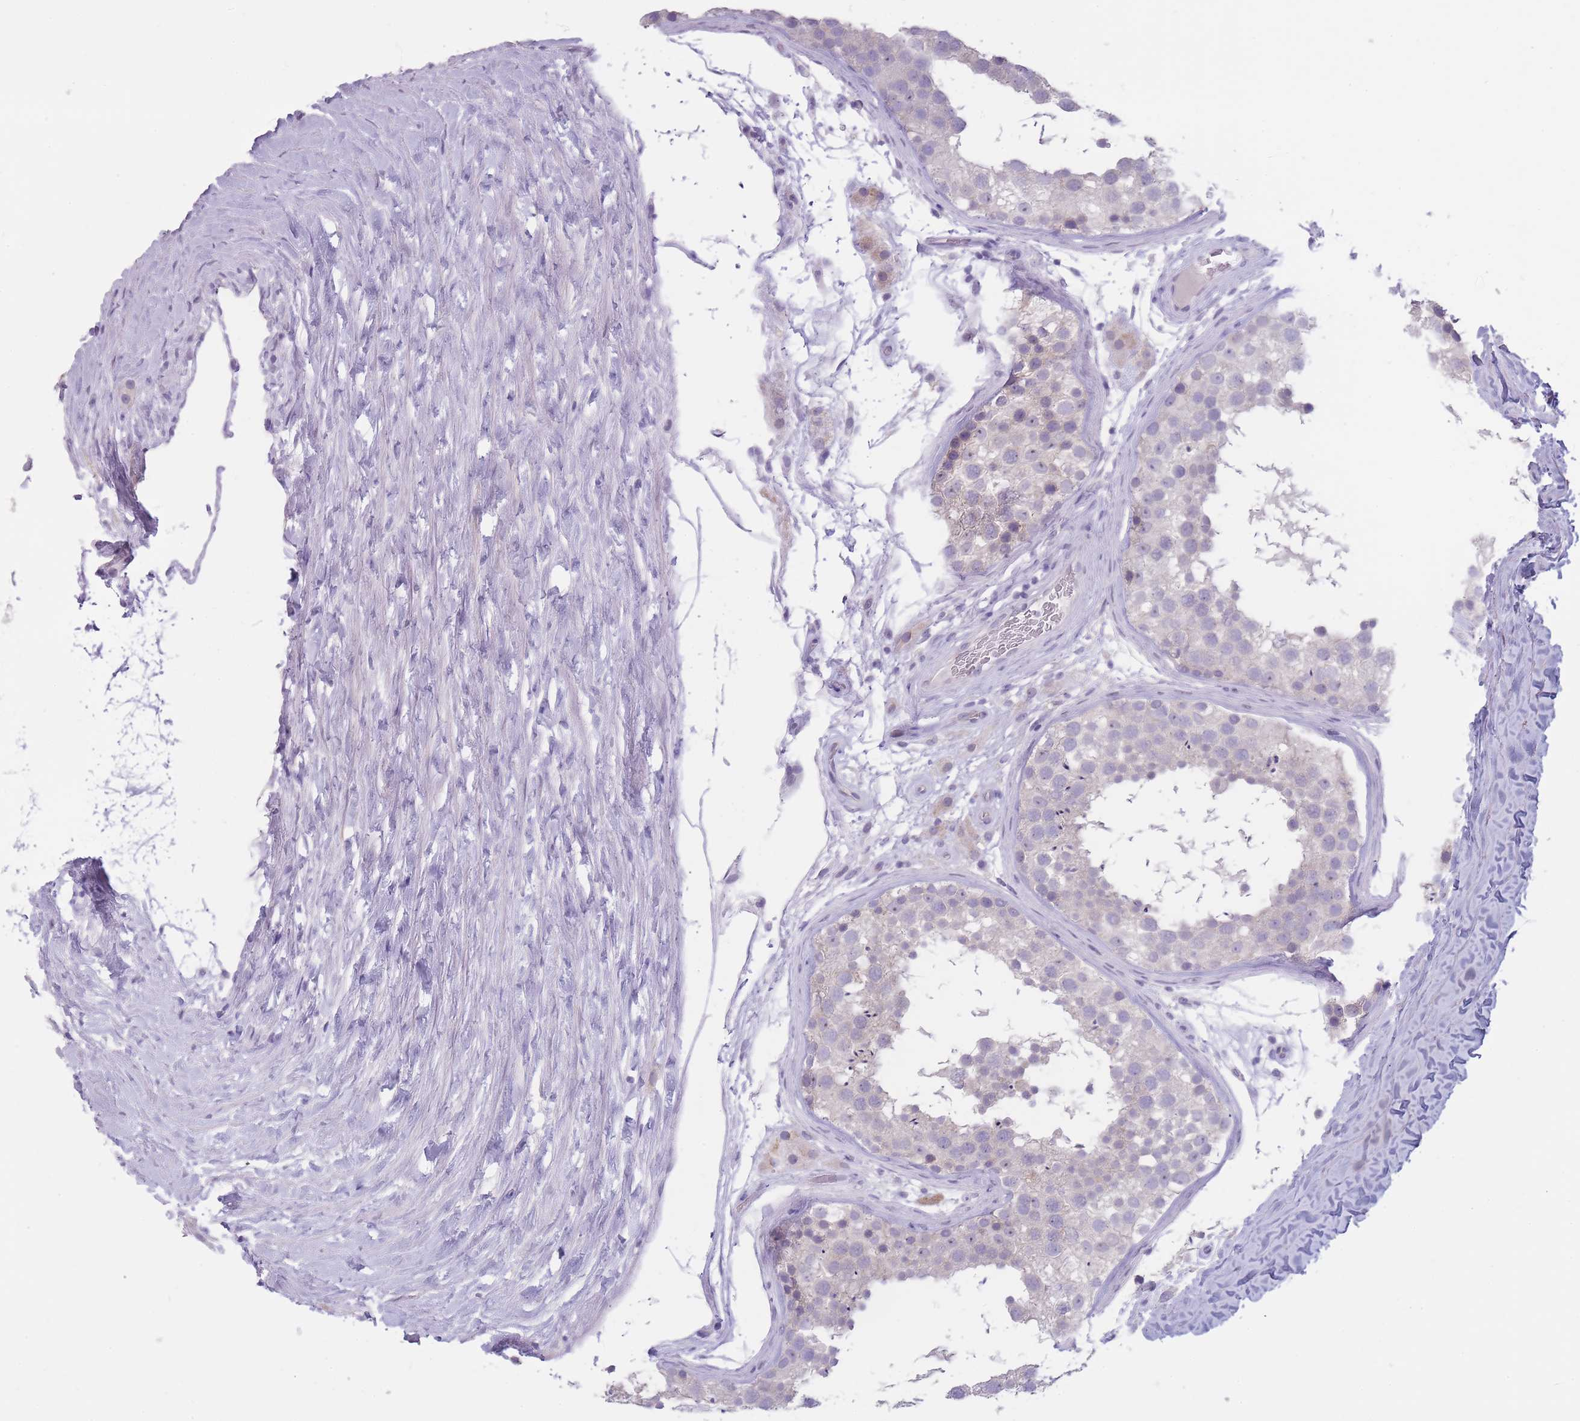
{"staining": {"intensity": "negative", "quantity": "none", "location": "none"}, "tissue": "testis", "cell_type": "Cells in seminiferous ducts", "image_type": "normal", "snomed": [{"axis": "morphology", "description": "Normal tissue, NOS"}, {"axis": "topography", "description": "Testis"}], "caption": "An immunohistochemistry image of unremarkable testis is shown. There is no staining in cells in seminiferous ducts of testis. (Stains: DAB (3,3'-diaminobenzidine) immunohistochemistry with hematoxylin counter stain, Microscopy: brightfield microscopy at high magnification).", "gene": "DCANP1", "patient": {"sex": "male", "age": 26}}